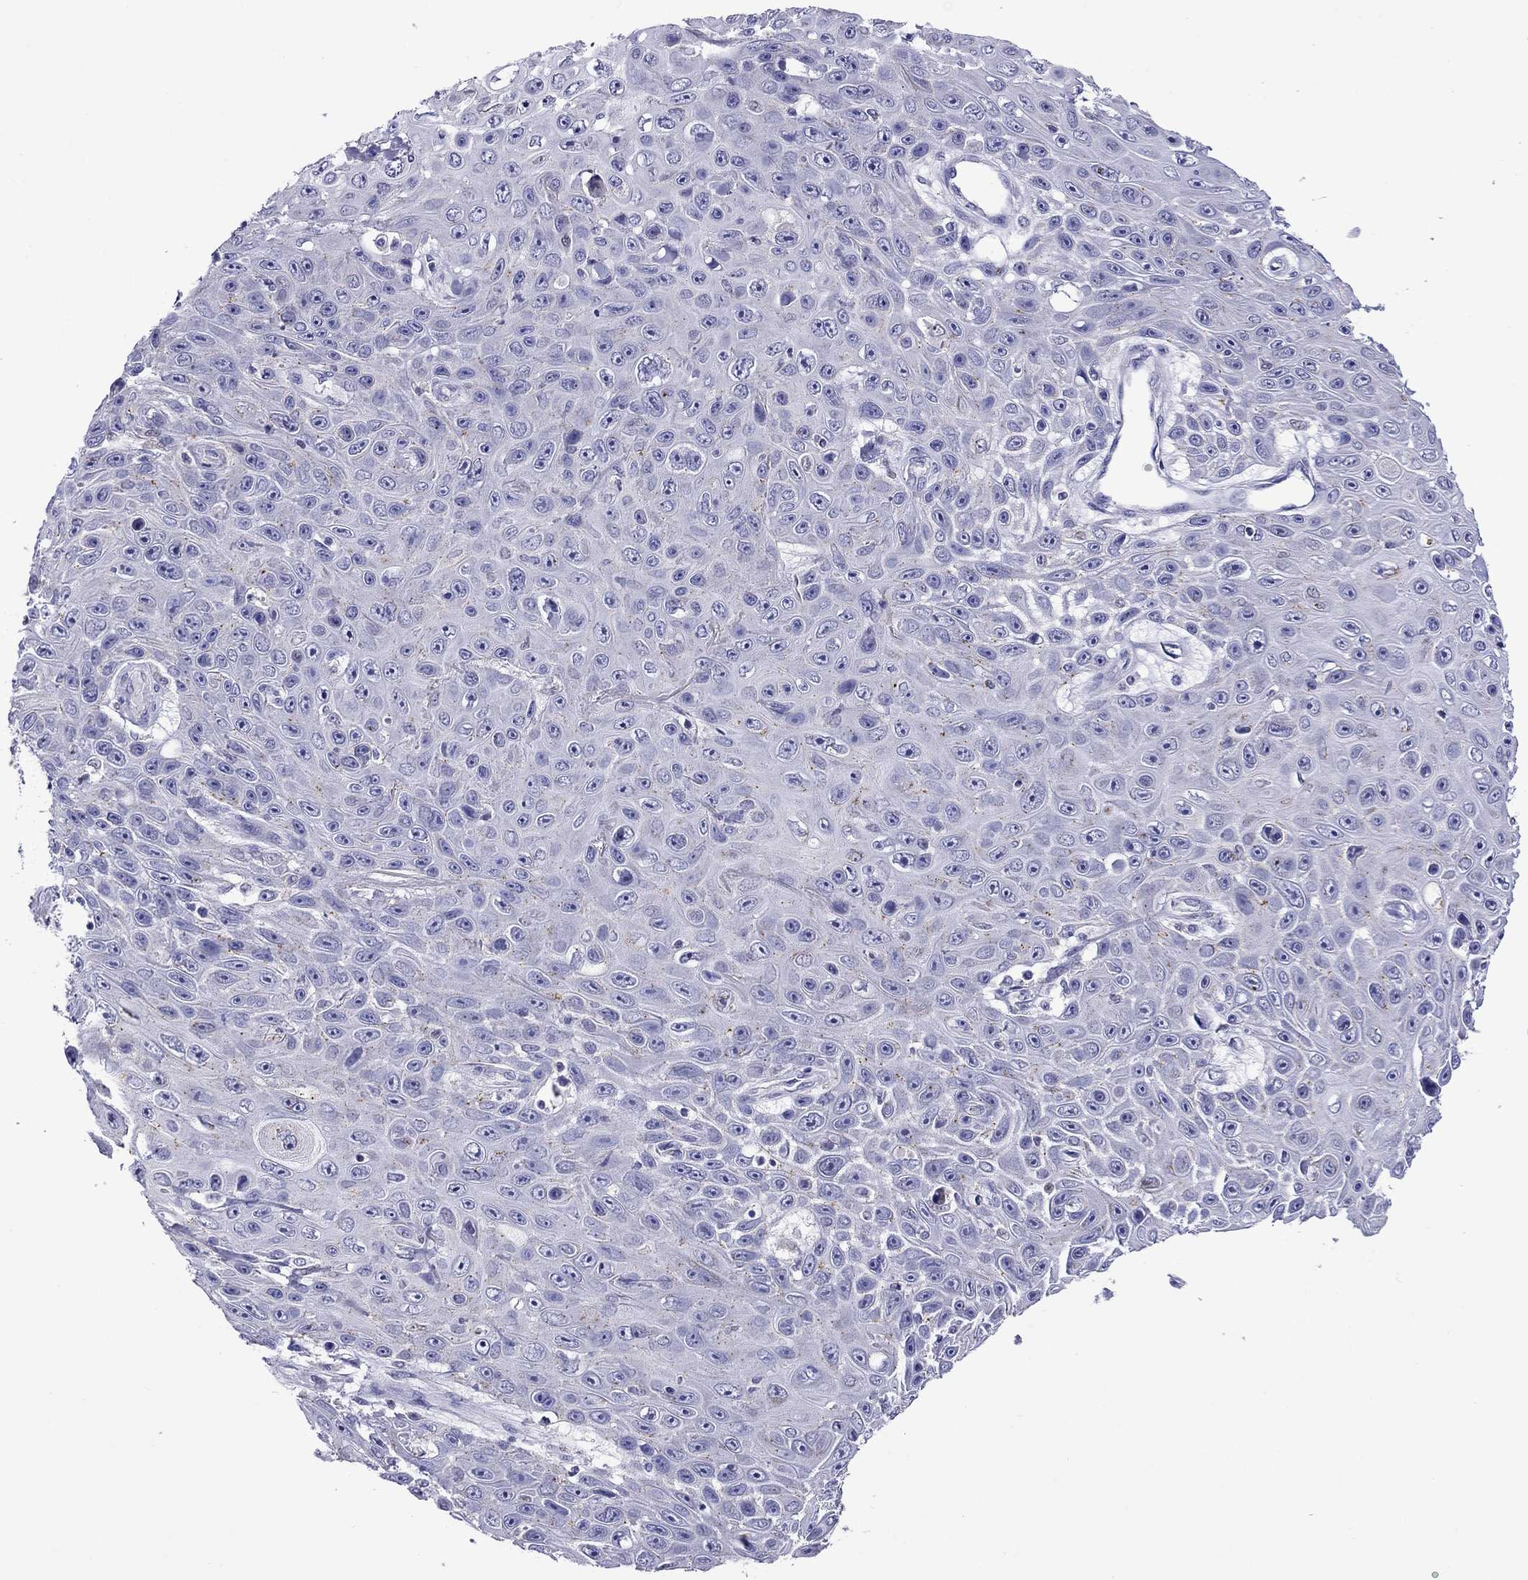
{"staining": {"intensity": "negative", "quantity": "none", "location": "none"}, "tissue": "skin cancer", "cell_type": "Tumor cells", "image_type": "cancer", "snomed": [{"axis": "morphology", "description": "Squamous cell carcinoma, NOS"}, {"axis": "topography", "description": "Skin"}], "caption": "Immunohistochemical staining of skin cancer displays no significant positivity in tumor cells. (DAB immunohistochemistry visualized using brightfield microscopy, high magnification).", "gene": "MPZ", "patient": {"sex": "male", "age": 82}}